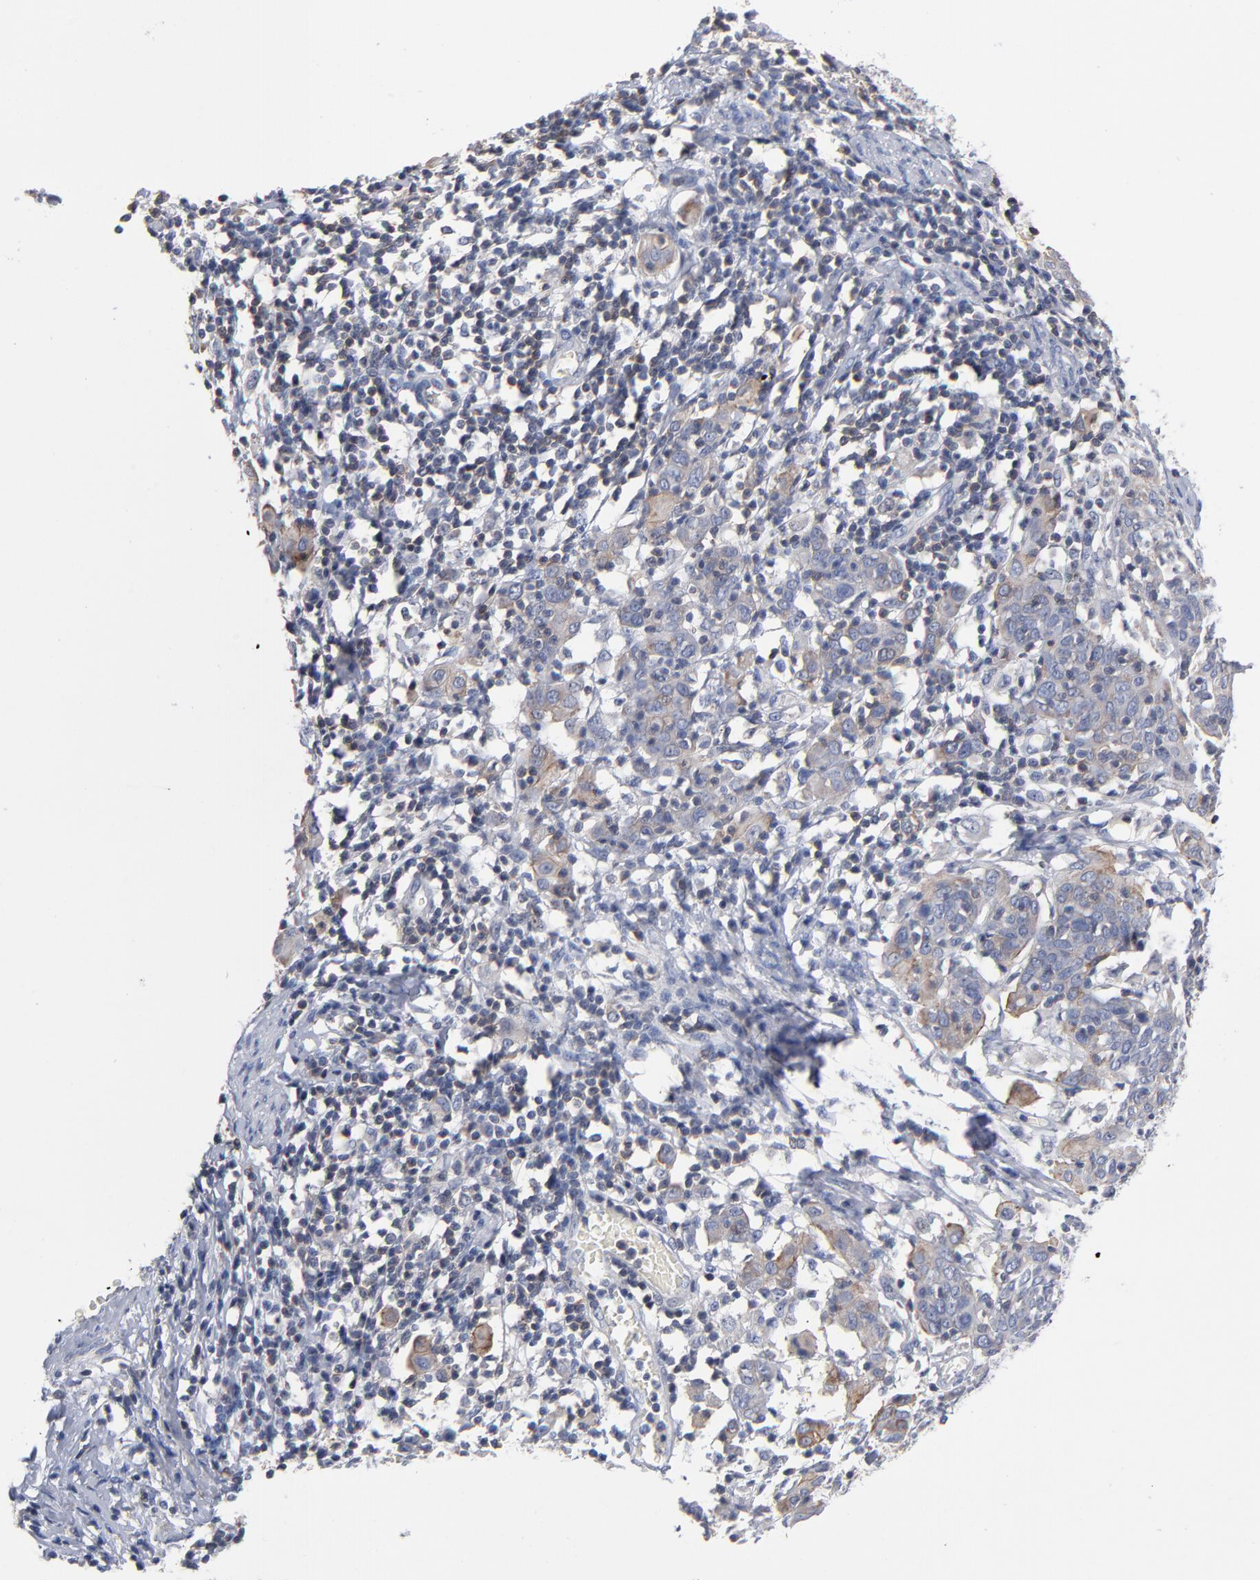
{"staining": {"intensity": "weak", "quantity": "25%-75%", "location": "cytoplasmic/membranous"}, "tissue": "cervical cancer", "cell_type": "Tumor cells", "image_type": "cancer", "snomed": [{"axis": "morphology", "description": "Normal tissue, NOS"}, {"axis": "morphology", "description": "Squamous cell carcinoma, NOS"}, {"axis": "topography", "description": "Cervix"}], "caption": "High-power microscopy captured an immunohistochemistry (IHC) histopathology image of cervical squamous cell carcinoma, revealing weak cytoplasmic/membranous staining in about 25%-75% of tumor cells.", "gene": "PDLIM2", "patient": {"sex": "female", "age": 67}}